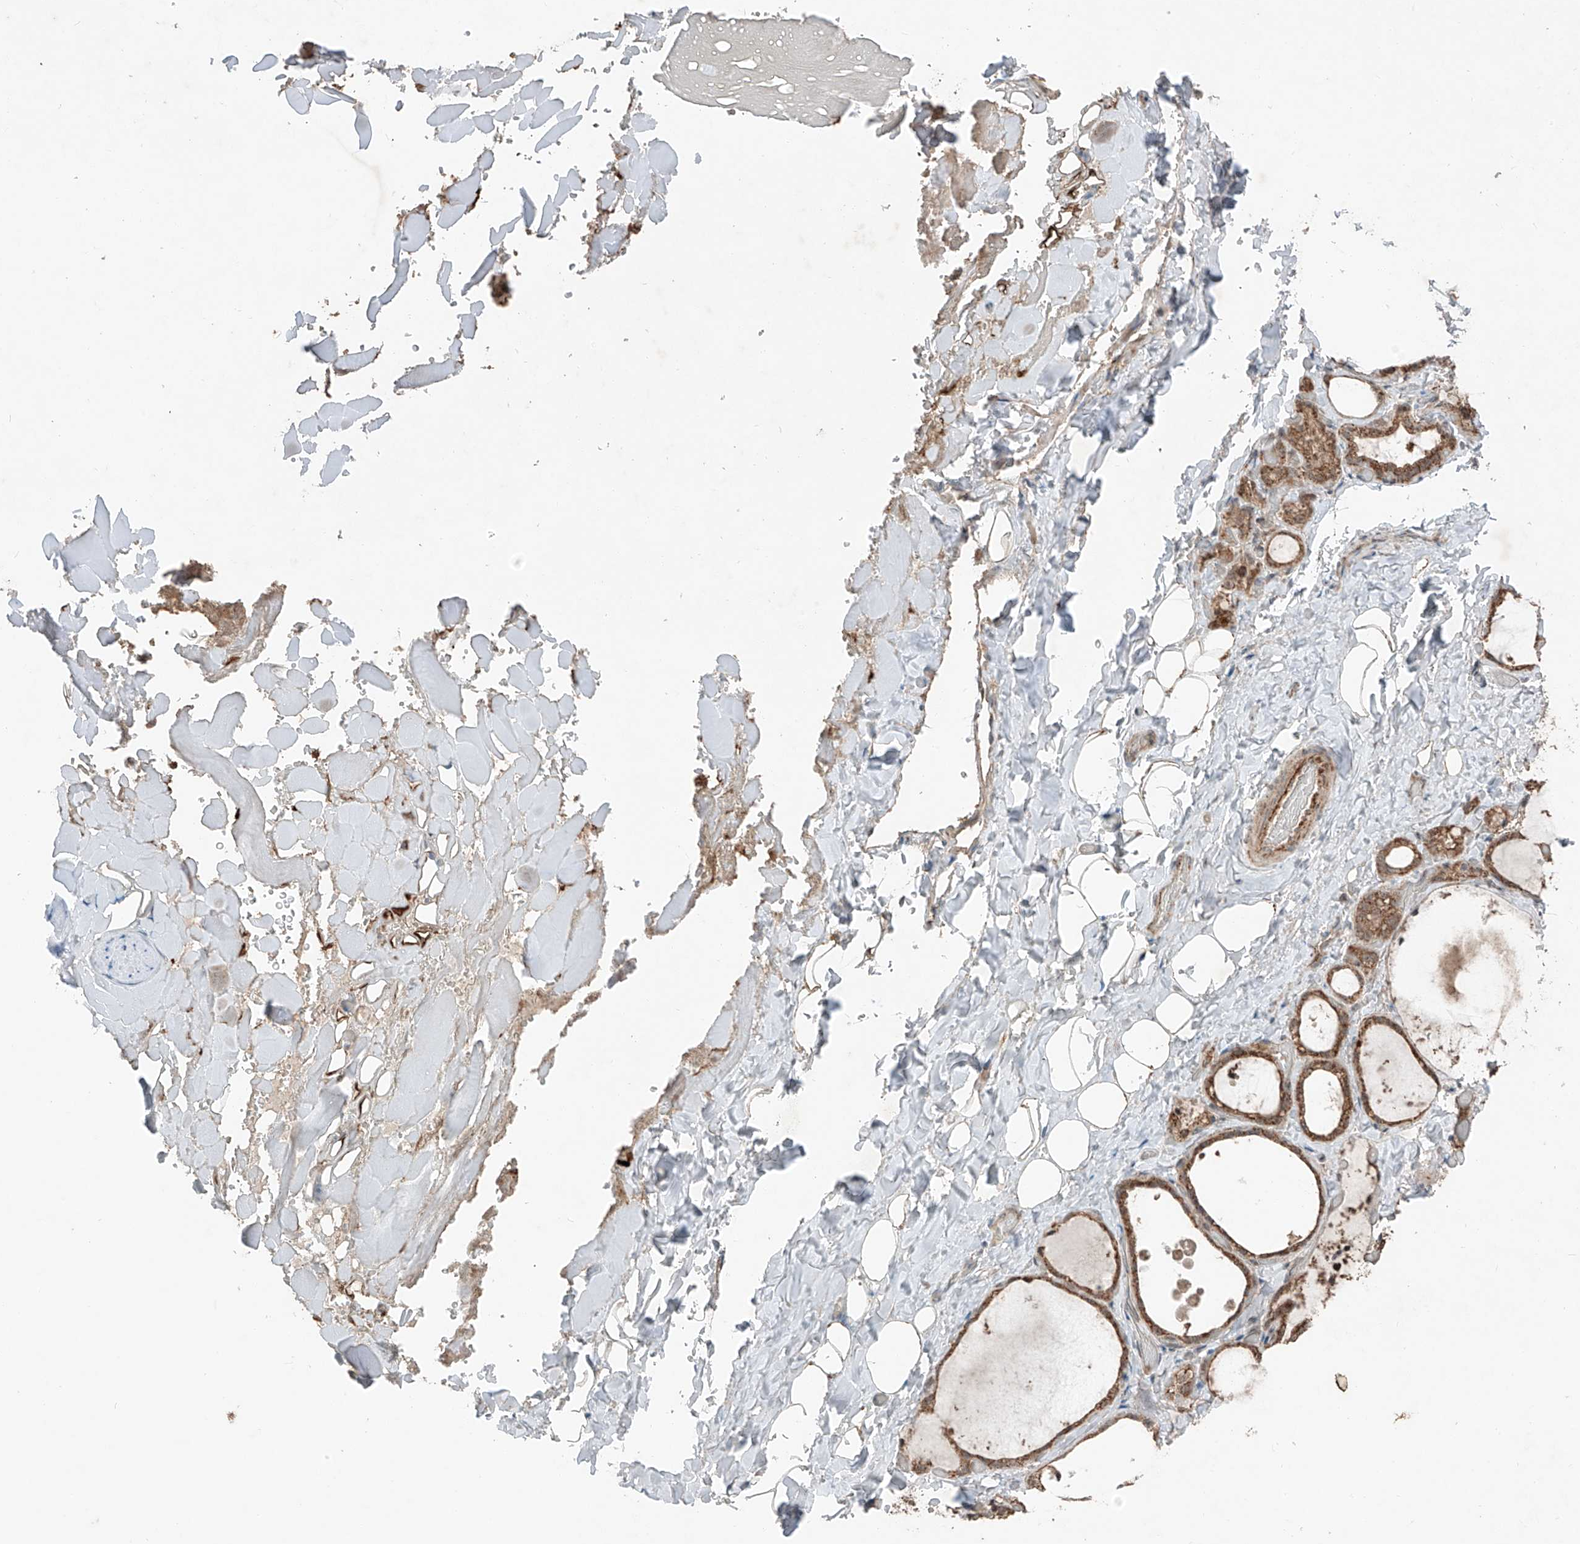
{"staining": {"intensity": "strong", "quantity": ">75%", "location": "cytoplasmic/membranous"}, "tissue": "thyroid gland", "cell_type": "Glandular cells", "image_type": "normal", "snomed": [{"axis": "morphology", "description": "Normal tissue, NOS"}, {"axis": "topography", "description": "Thyroid gland"}], "caption": "Immunohistochemical staining of unremarkable human thyroid gland displays high levels of strong cytoplasmic/membranous staining in approximately >75% of glandular cells. The protein of interest is stained brown, and the nuclei are stained in blue (DAB IHC with brightfield microscopy, high magnification).", "gene": "ZNF620", "patient": {"sex": "female", "age": 44}}